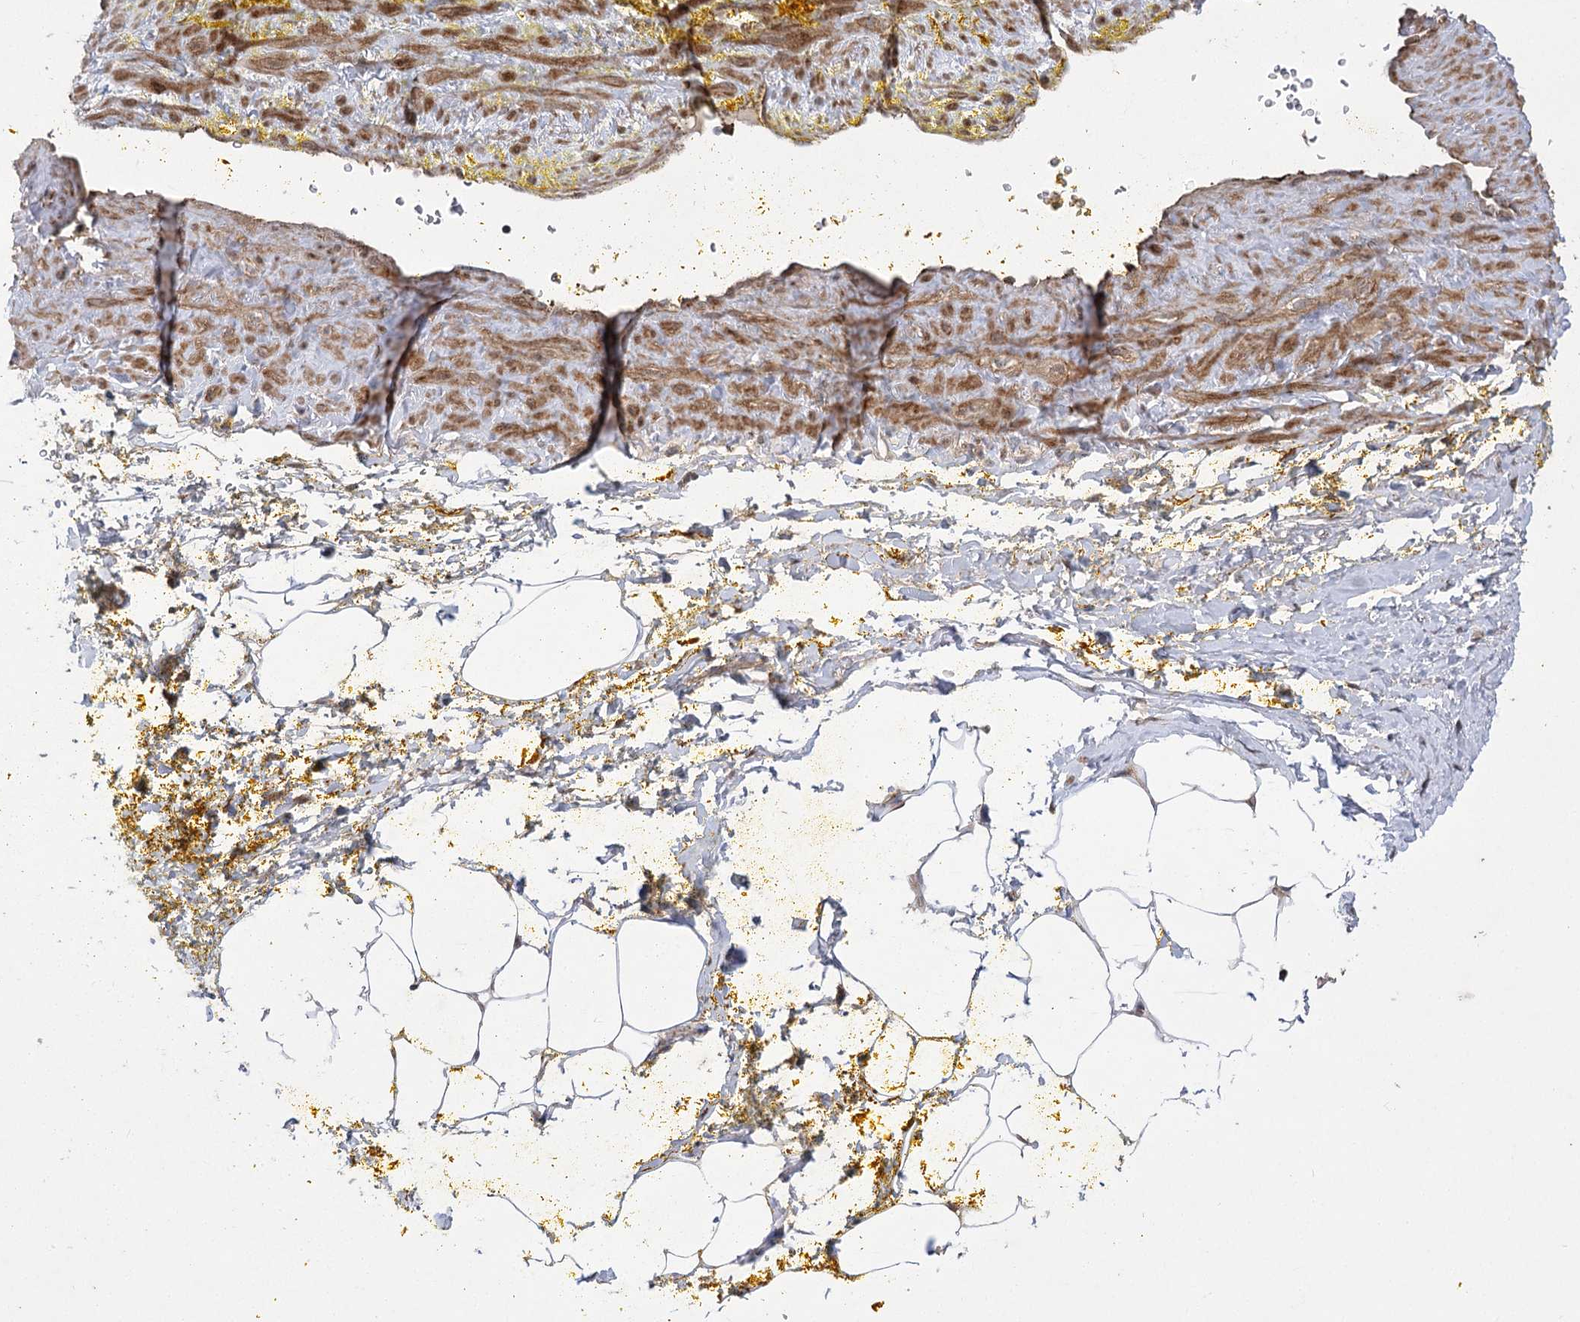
{"staining": {"intensity": "moderate", "quantity": "25%-75%", "location": "cytoplasmic/membranous,nuclear"}, "tissue": "adipose tissue", "cell_type": "Adipocytes", "image_type": "normal", "snomed": [{"axis": "morphology", "description": "Normal tissue, NOS"}, {"axis": "morphology", "description": "Adenocarcinoma, Low grade"}, {"axis": "topography", "description": "Prostate"}, {"axis": "topography", "description": "Peripheral nerve tissue"}], "caption": "About 25%-75% of adipocytes in benign human adipose tissue display moderate cytoplasmic/membranous,nuclear protein expression as visualized by brown immunohistochemical staining.", "gene": "TENM2", "patient": {"sex": "male", "age": 63}}